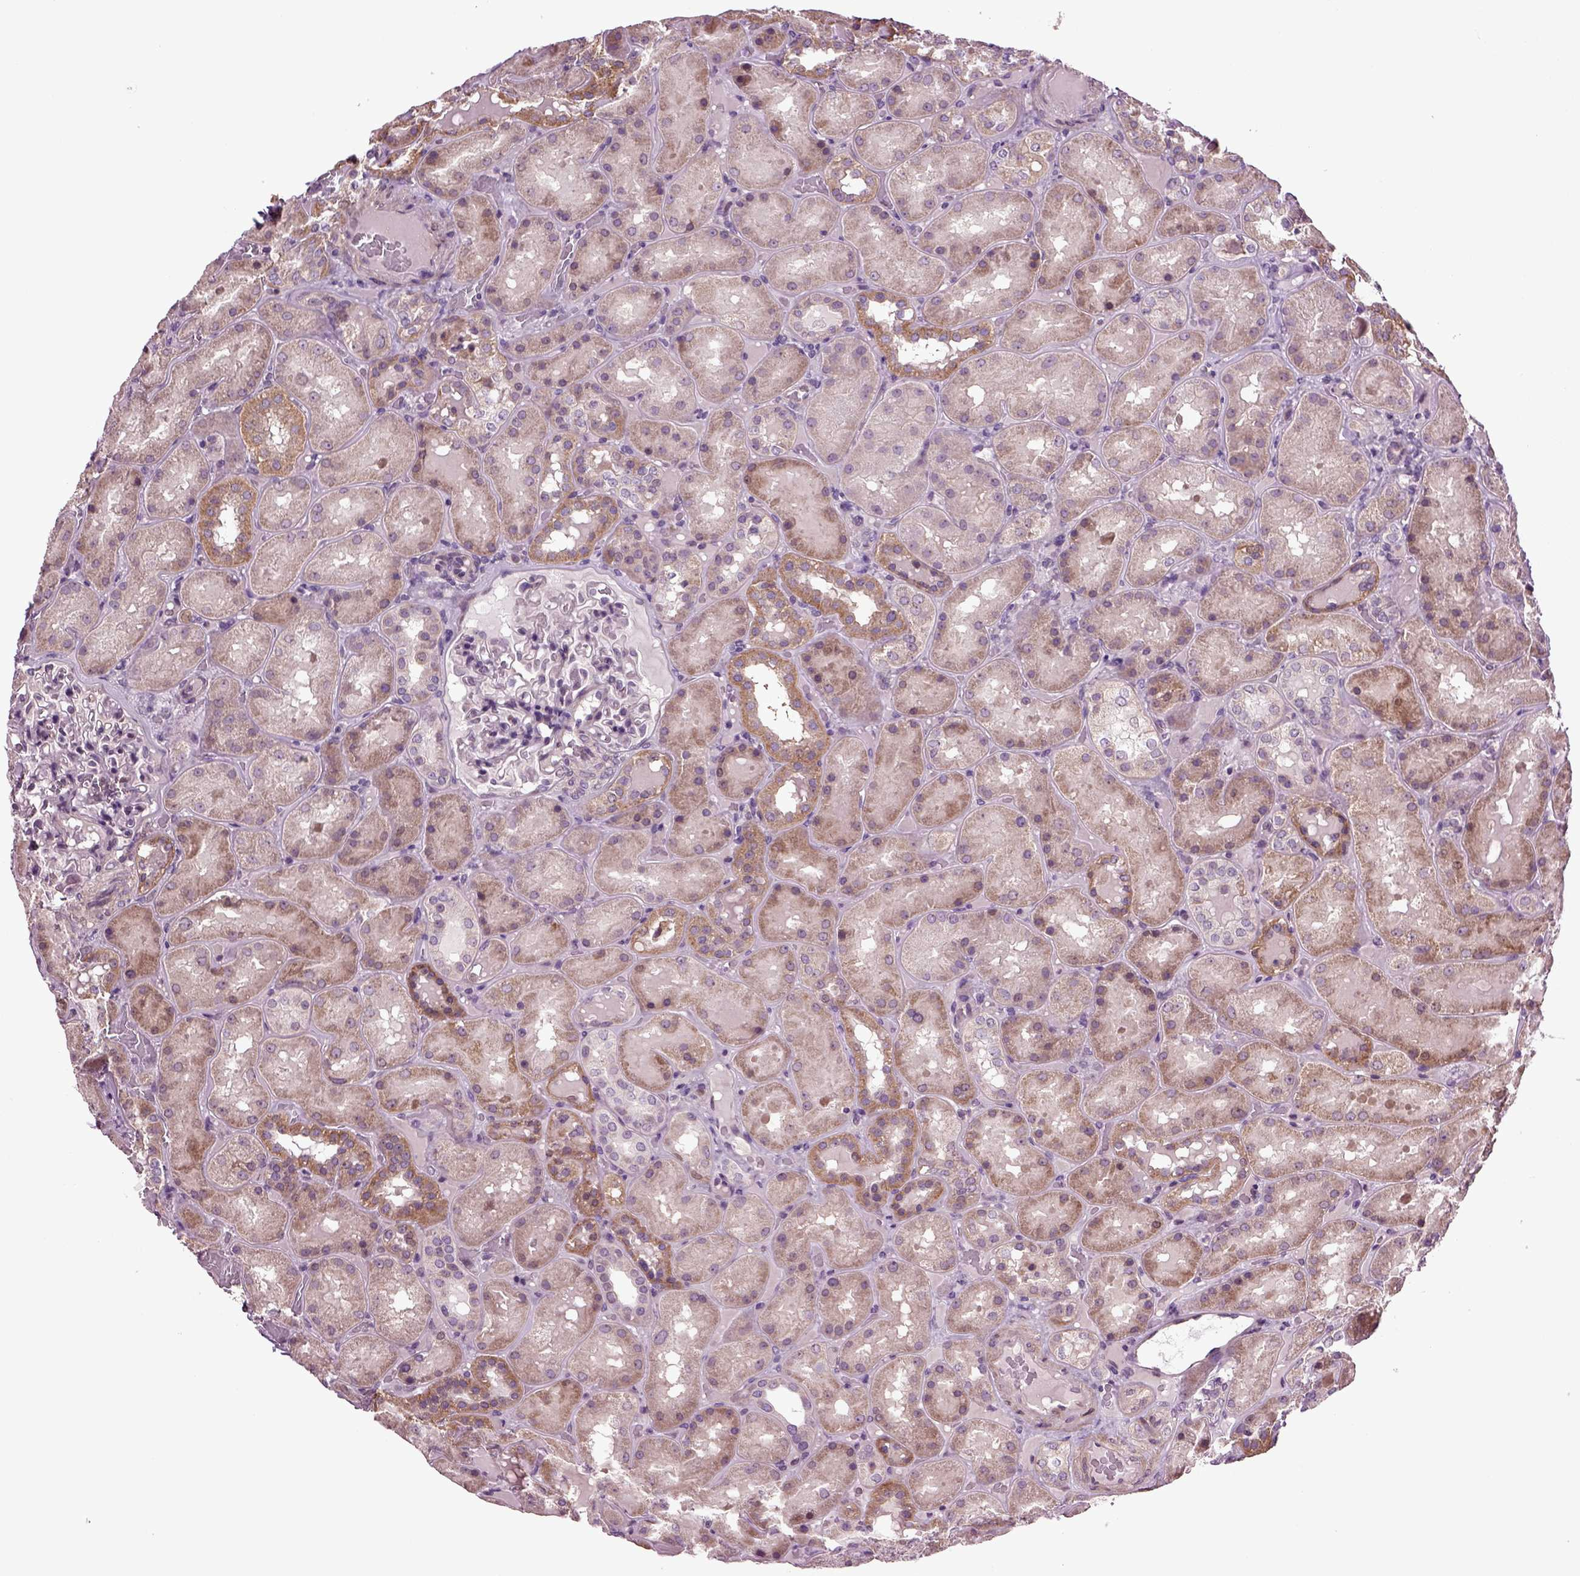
{"staining": {"intensity": "negative", "quantity": "none", "location": "none"}, "tissue": "kidney", "cell_type": "Cells in glomeruli", "image_type": "normal", "snomed": [{"axis": "morphology", "description": "Normal tissue, NOS"}, {"axis": "topography", "description": "Kidney"}], "caption": "Micrograph shows no significant protein positivity in cells in glomeruli of normal kidney.", "gene": "HAGHL", "patient": {"sex": "male", "age": 73}}